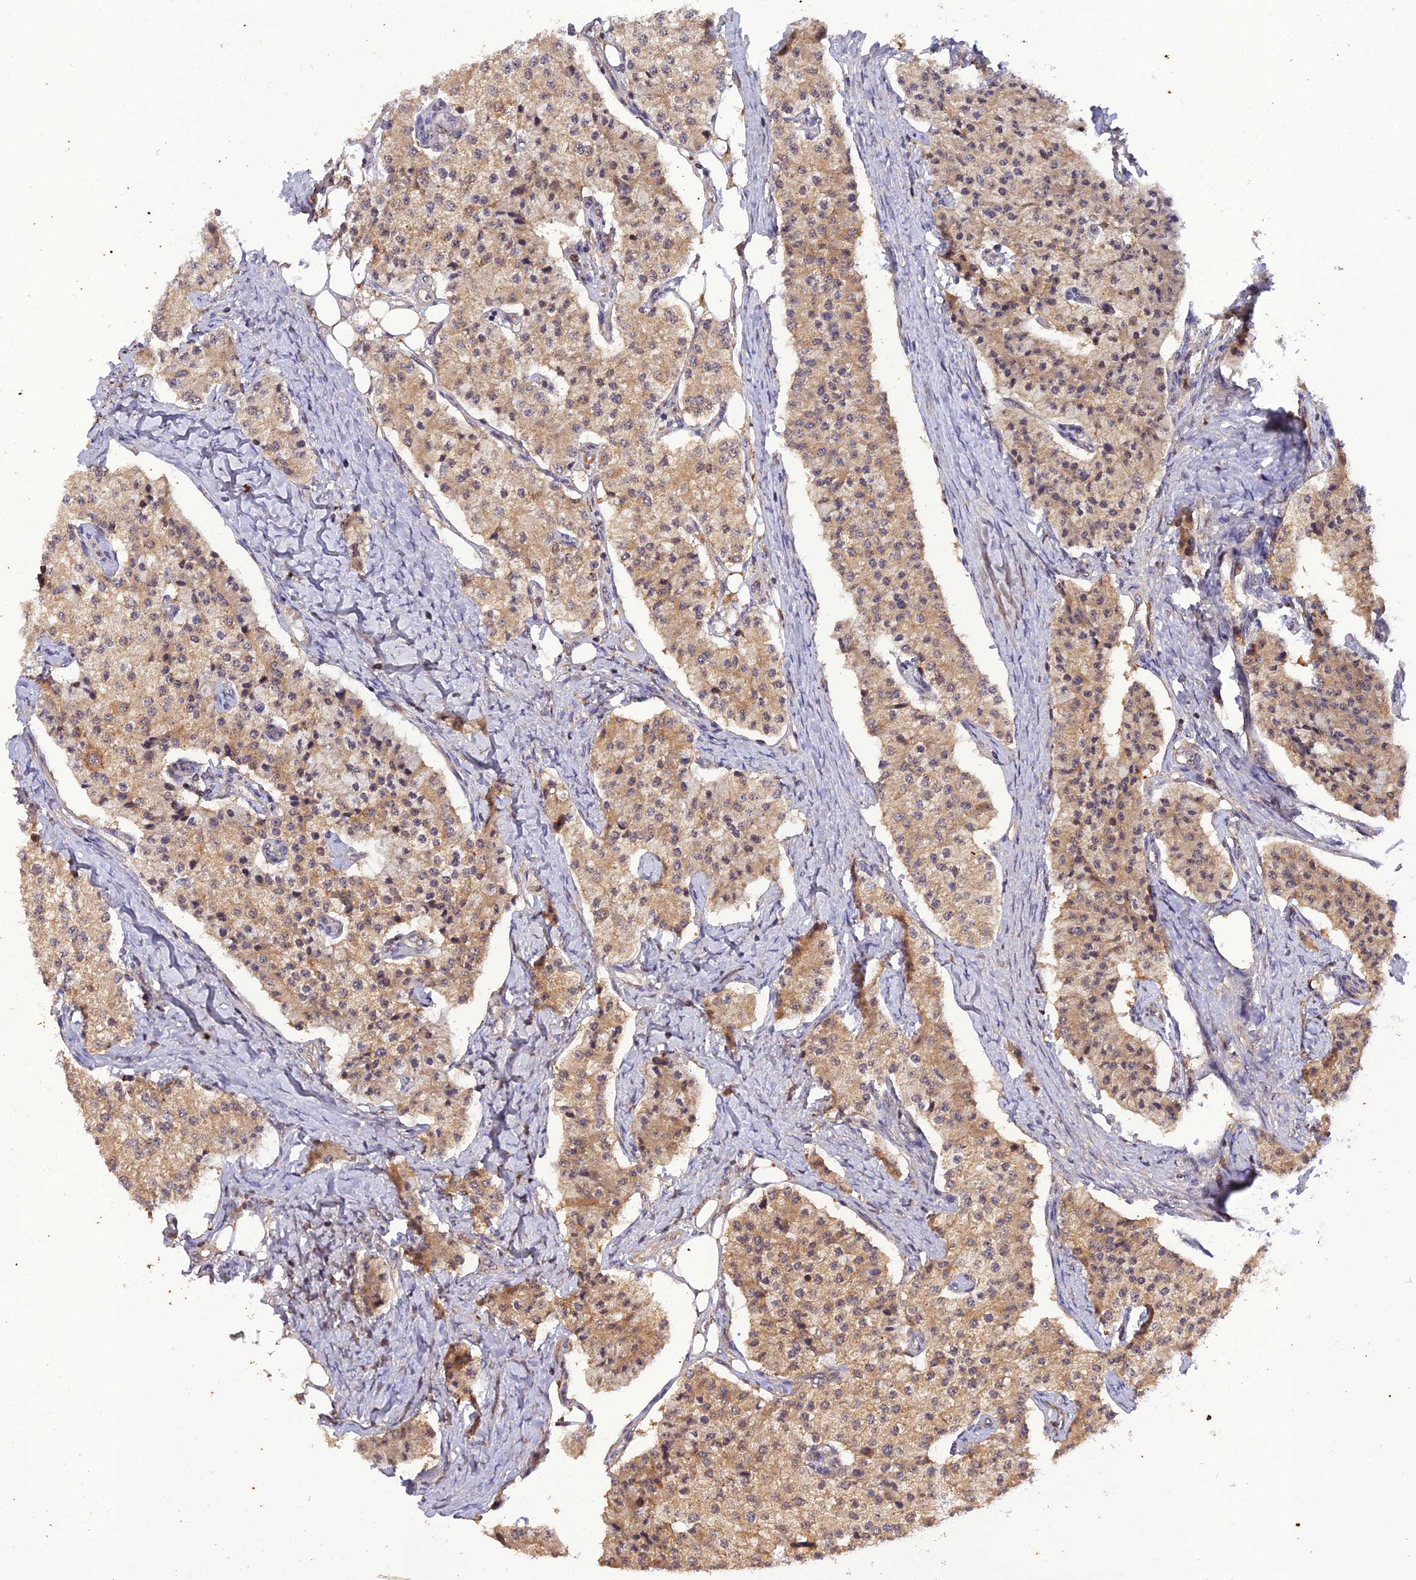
{"staining": {"intensity": "moderate", "quantity": ">75%", "location": "cytoplasmic/membranous"}, "tissue": "carcinoid", "cell_type": "Tumor cells", "image_type": "cancer", "snomed": [{"axis": "morphology", "description": "Carcinoid, malignant, NOS"}, {"axis": "topography", "description": "Colon"}], "caption": "This is an image of immunohistochemistry (IHC) staining of carcinoid, which shows moderate staining in the cytoplasmic/membranous of tumor cells.", "gene": "REV1", "patient": {"sex": "female", "age": 52}}